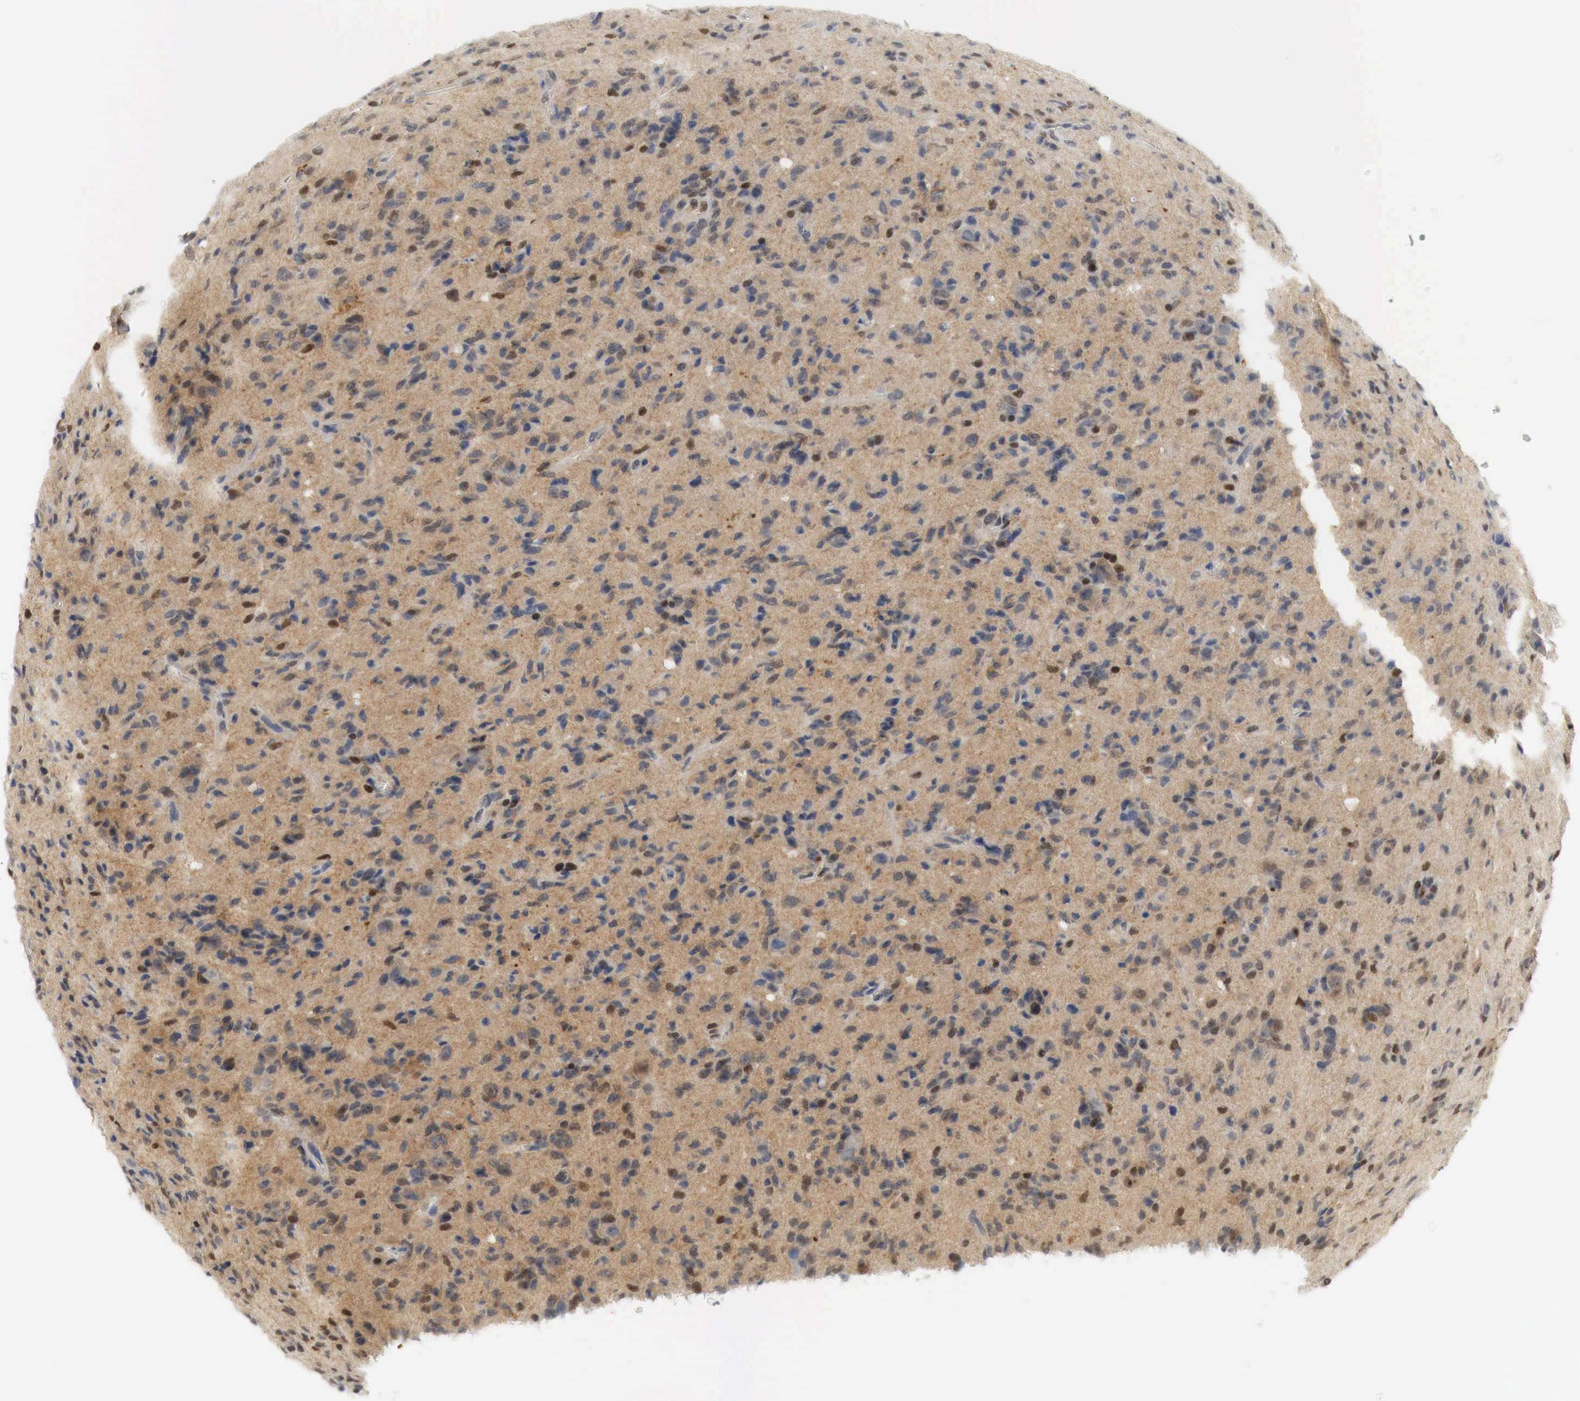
{"staining": {"intensity": "moderate", "quantity": "25%-75%", "location": "cytoplasmic/membranous,nuclear"}, "tissue": "glioma", "cell_type": "Tumor cells", "image_type": "cancer", "snomed": [{"axis": "morphology", "description": "Glioma, malignant, High grade"}, {"axis": "topography", "description": "Brain"}], "caption": "Glioma stained with DAB (3,3'-diaminobenzidine) IHC exhibits medium levels of moderate cytoplasmic/membranous and nuclear positivity in about 25%-75% of tumor cells.", "gene": "MYC", "patient": {"sex": "male", "age": 36}}